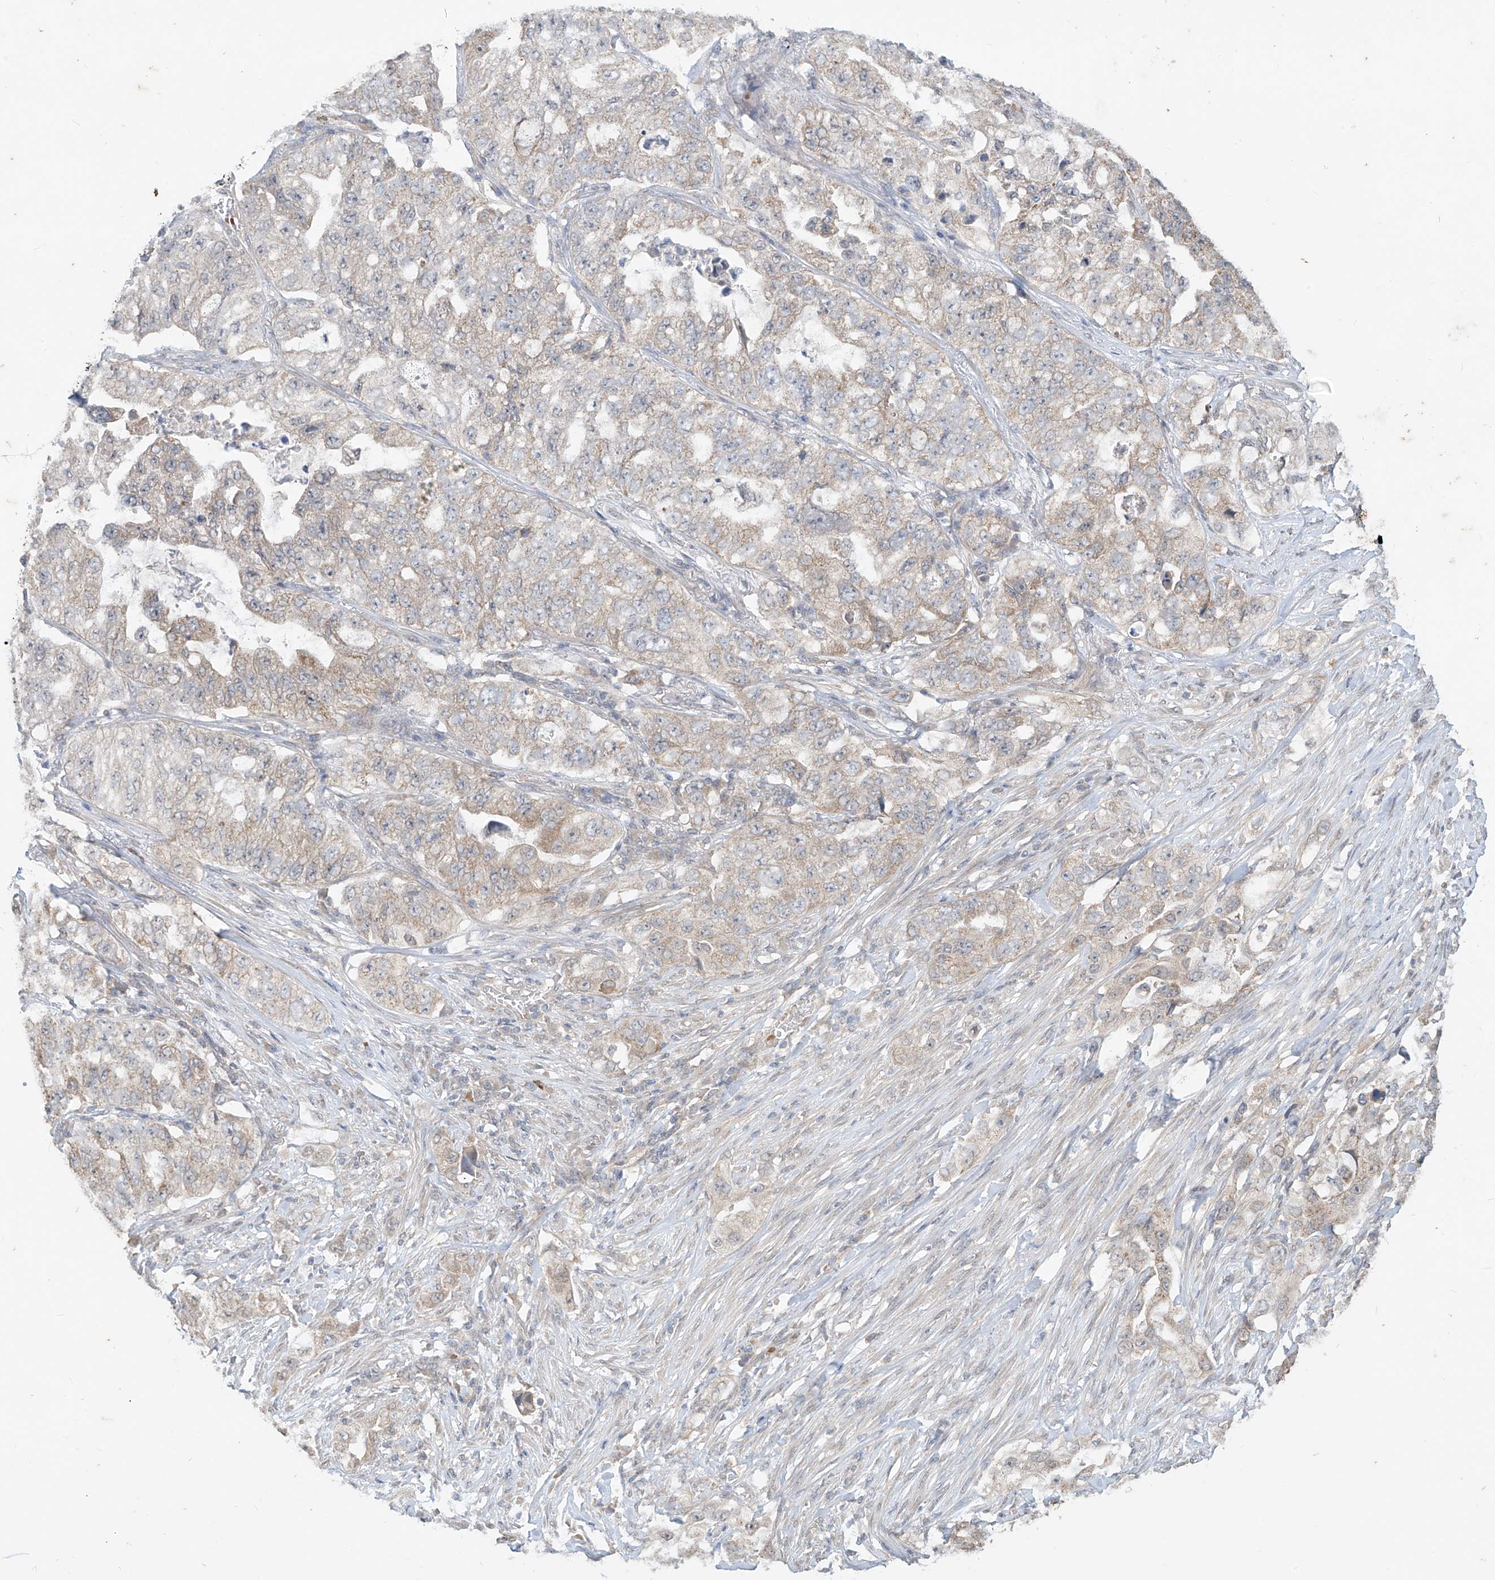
{"staining": {"intensity": "weak", "quantity": "<25%", "location": "cytoplasmic/membranous"}, "tissue": "lung cancer", "cell_type": "Tumor cells", "image_type": "cancer", "snomed": [{"axis": "morphology", "description": "Adenocarcinoma, NOS"}, {"axis": "topography", "description": "Lung"}], "caption": "Adenocarcinoma (lung) stained for a protein using IHC displays no staining tumor cells.", "gene": "MTUS2", "patient": {"sex": "female", "age": 51}}